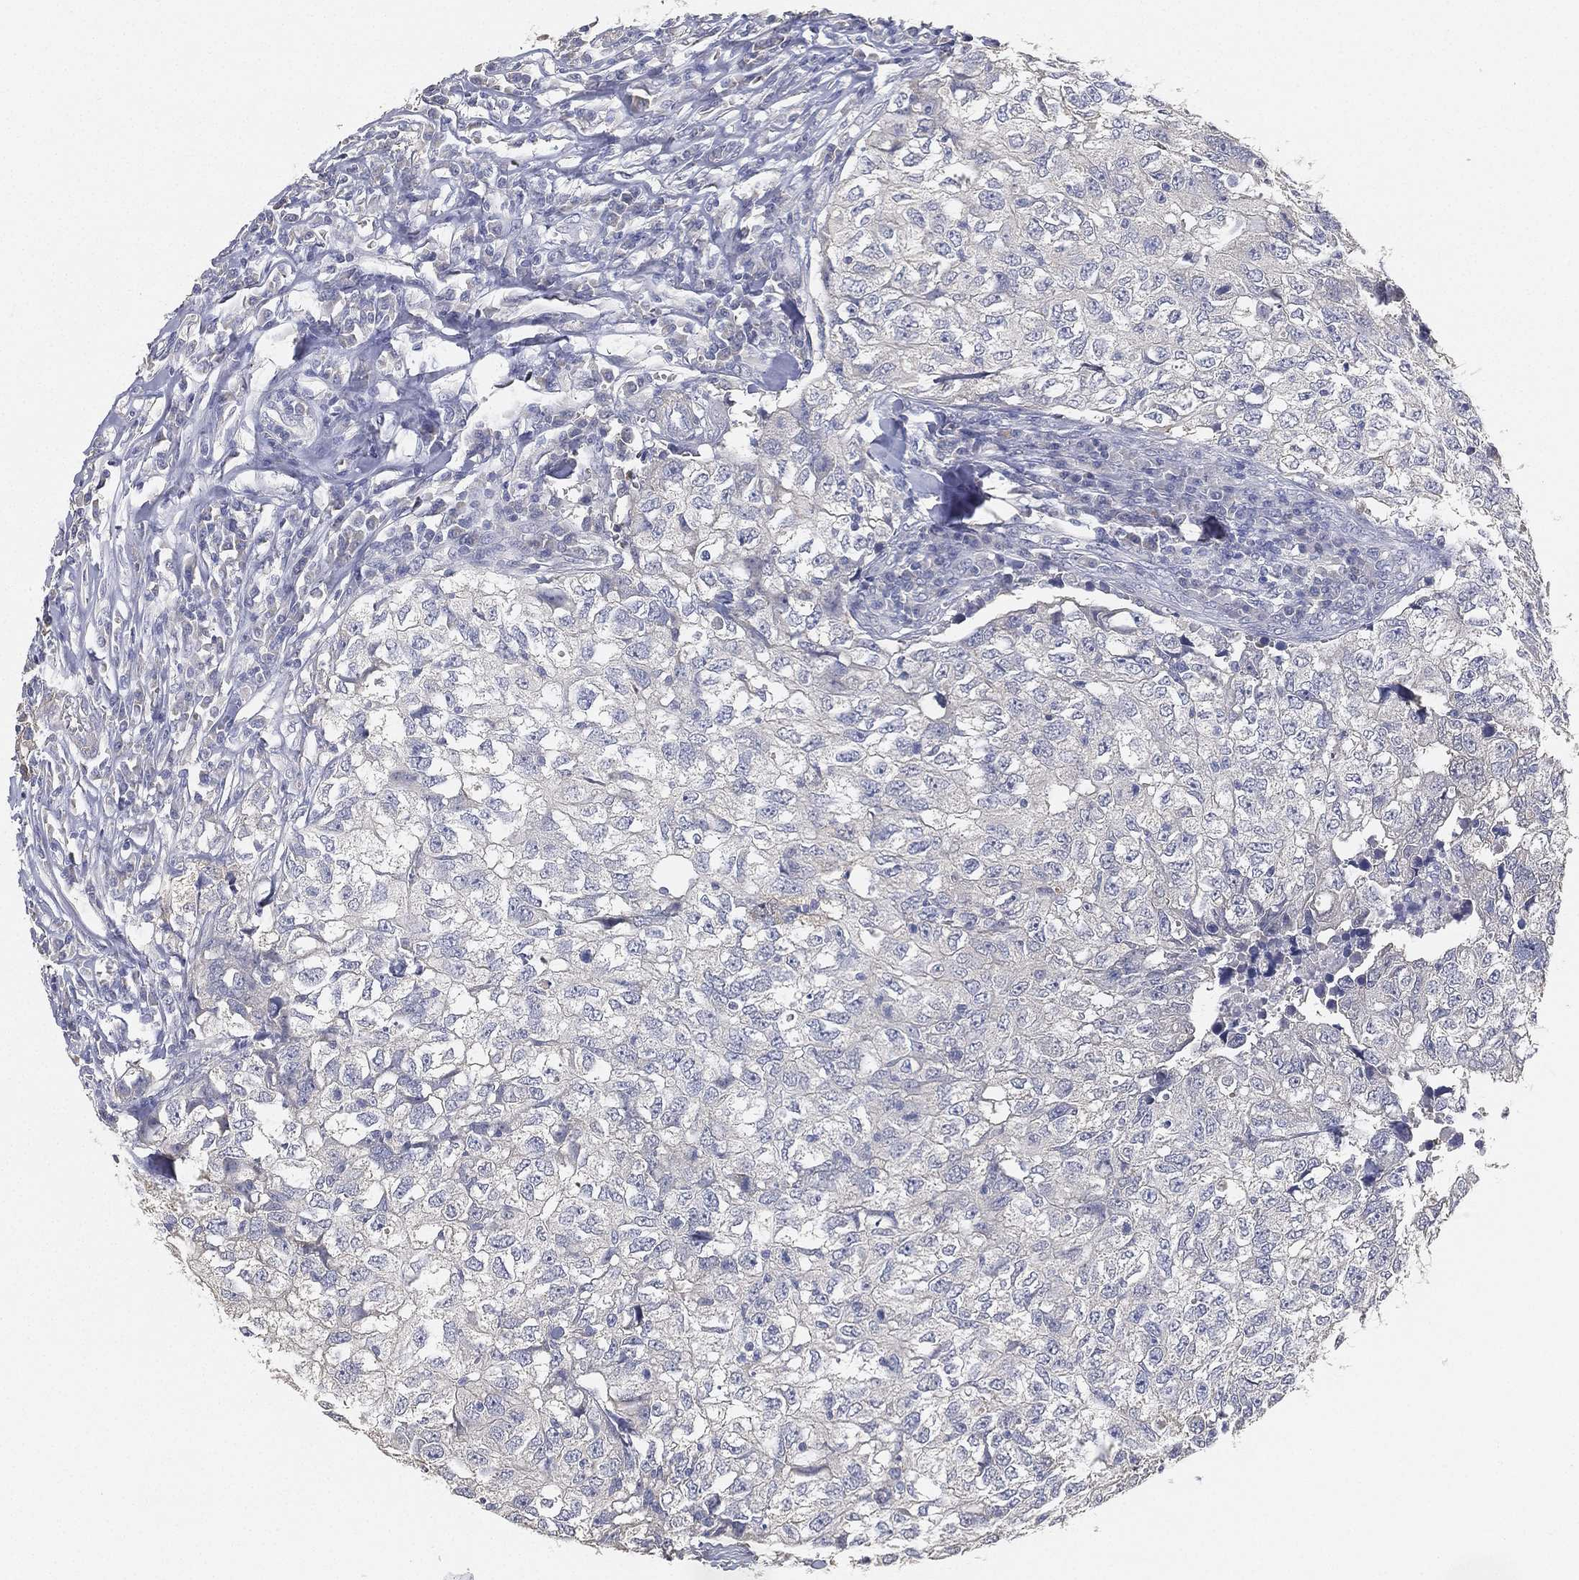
{"staining": {"intensity": "negative", "quantity": "none", "location": "none"}, "tissue": "breast cancer", "cell_type": "Tumor cells", "image_type": "cancer", "snomed": [{"axis": "morphology", "description": "Duct carcinoma"}, {"axis": "topography", "description": "Breast"}], "caption": "Human breast cancer (infiltrating ductal carcinoma) stained for a protein using immunohistochemistry demonstrates no positivity in tumor cells.", "gene": "GPR61", "patient": {"sex": "female", "age": 30}}